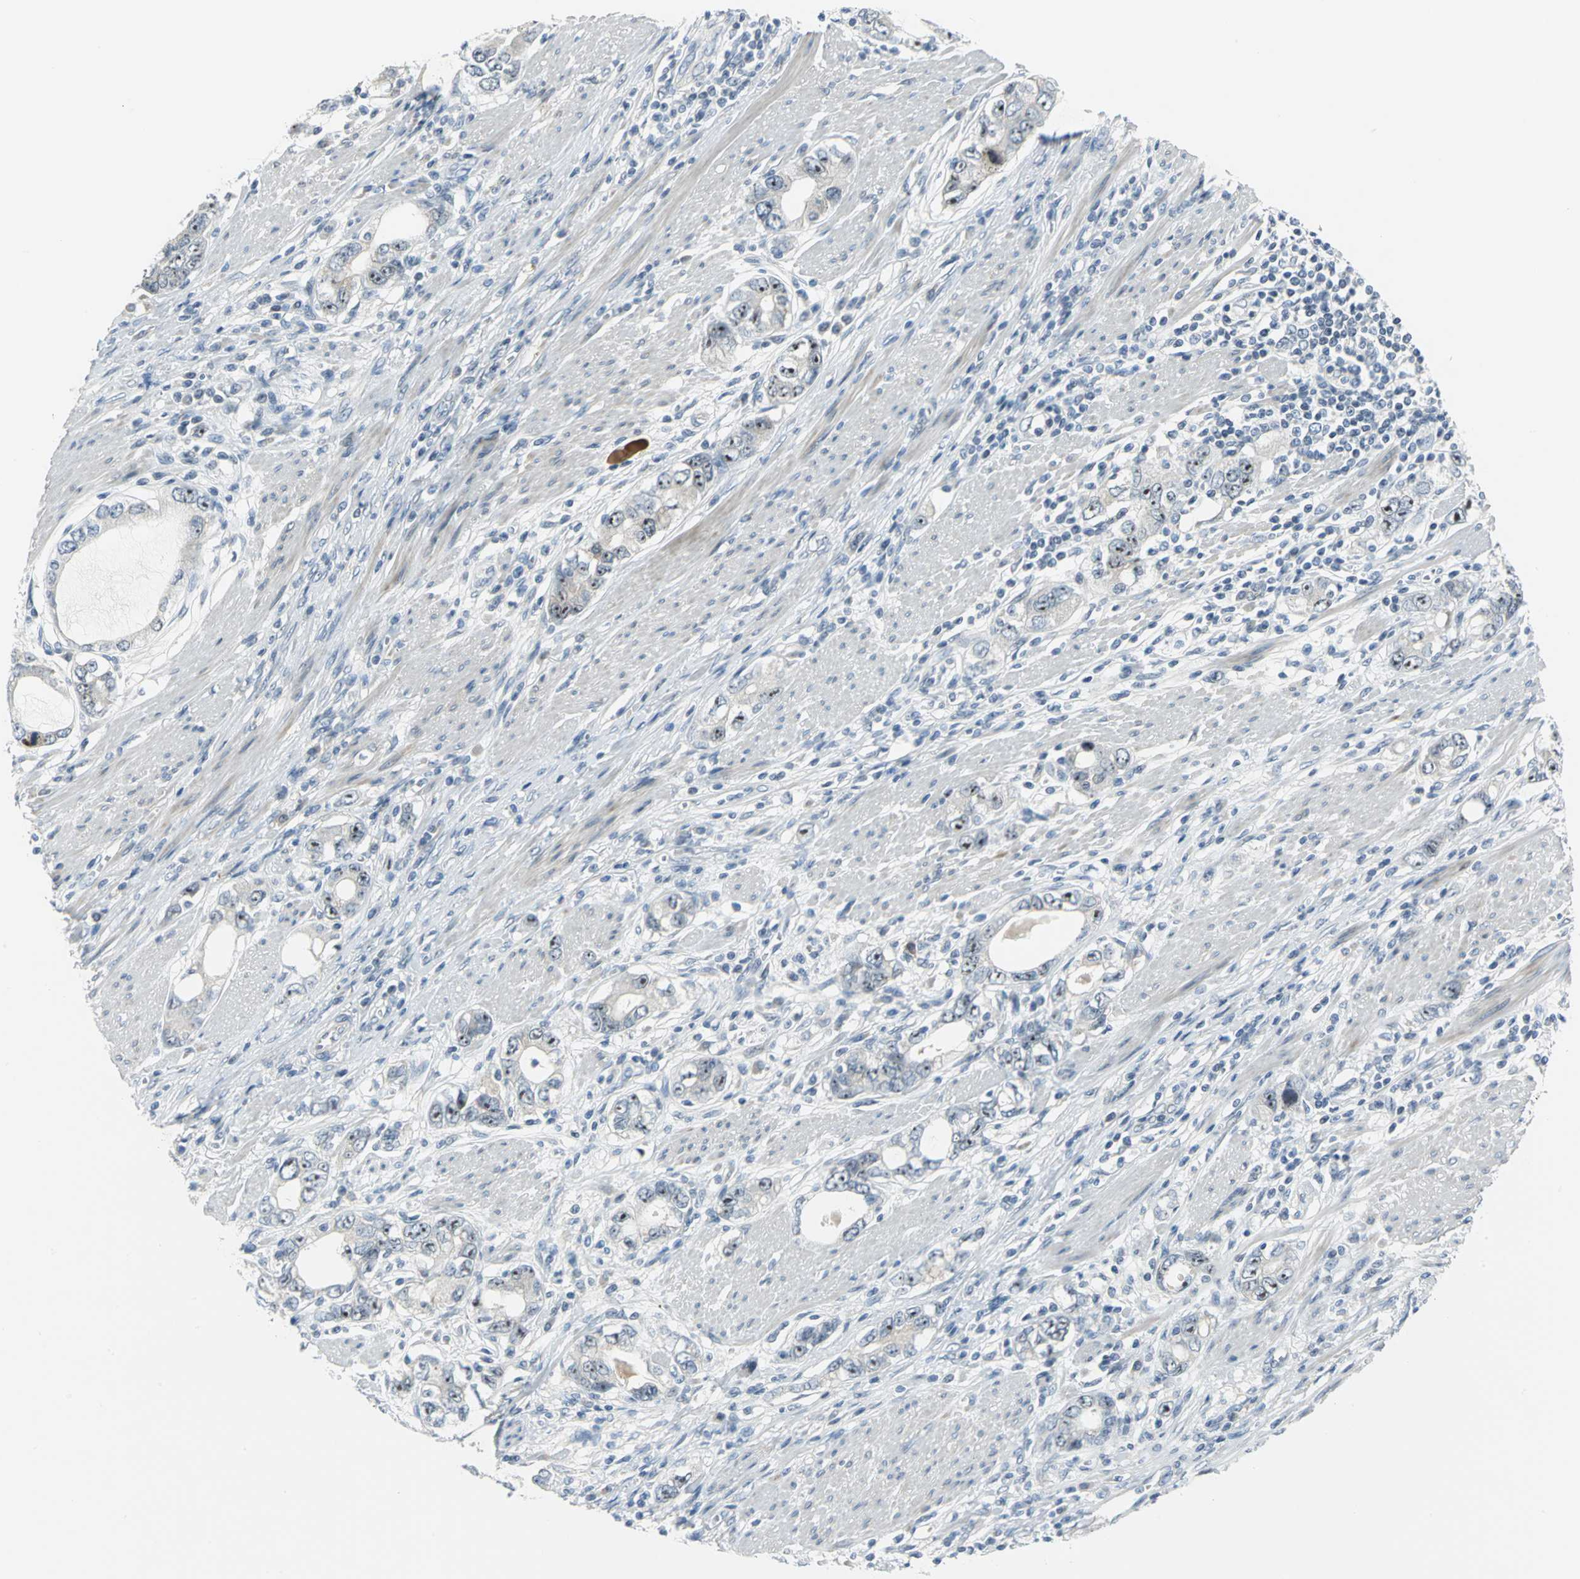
{"staining": {"intensity": "strong", "quantity": ">75%", "location": "nuclear"}, "tissue": "stomach cancer", "cell_type": "Tumor cells", "image_type": "cancer", "snomed": [{"axis": "morphology", "description": "Adenocarcinoma, NOS"}, {"axis": "topography", "description": "Stomach, lower"}], "caption": "Strong nuclear protein expression is present in about >75% of tumor cells in stomach adenocarcinoma. (Brightfield microscopy of DAB IHC at high magnification).", "gene": "MYBBP1A", "patient": {"sex": "female", "age": 93}}